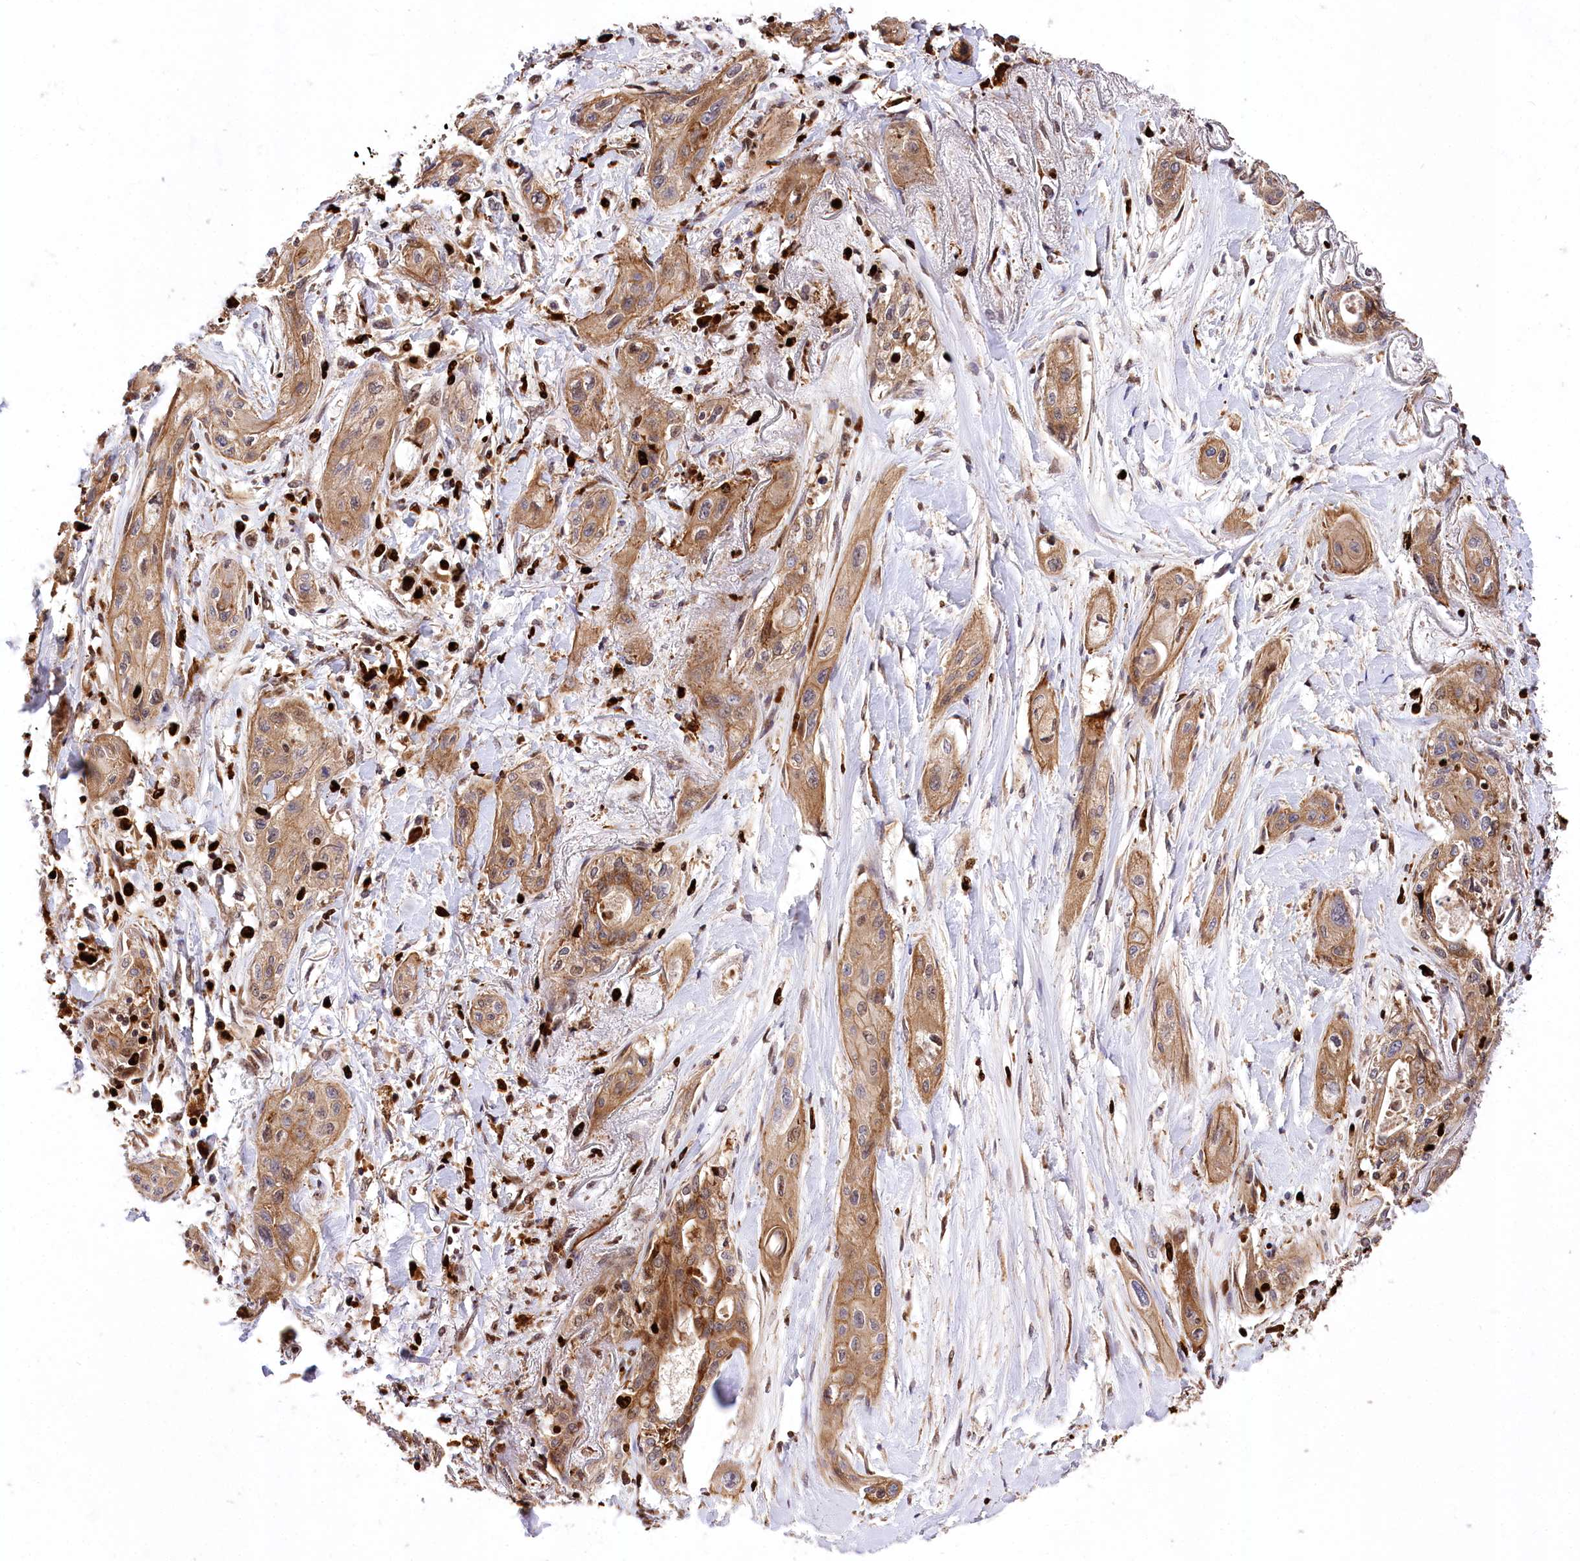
{"staining": {"intensity": "moderate", "quantity": "25%-75%", "location": "cytoplasmic/membranous,nuclear"}, "tissue": "lung cancer", "cell_type": "Tumor cells", "image_type": "cancer", "snomed": [{"axis": "morphology", "description": "Squamous cell carcinoma, NOS"}, {"axis": "topography", "description": "Lung"}], "caption": "Moderate cytoplasmic/membranous and nuclear staining for a protein is present in about 25%-75% of tumor cells of squamous cell carcinoma (lung) using immunohistochemistry (IHC).", "gene": "FIGN", "patient": {"sex": "female", "age": 47}}